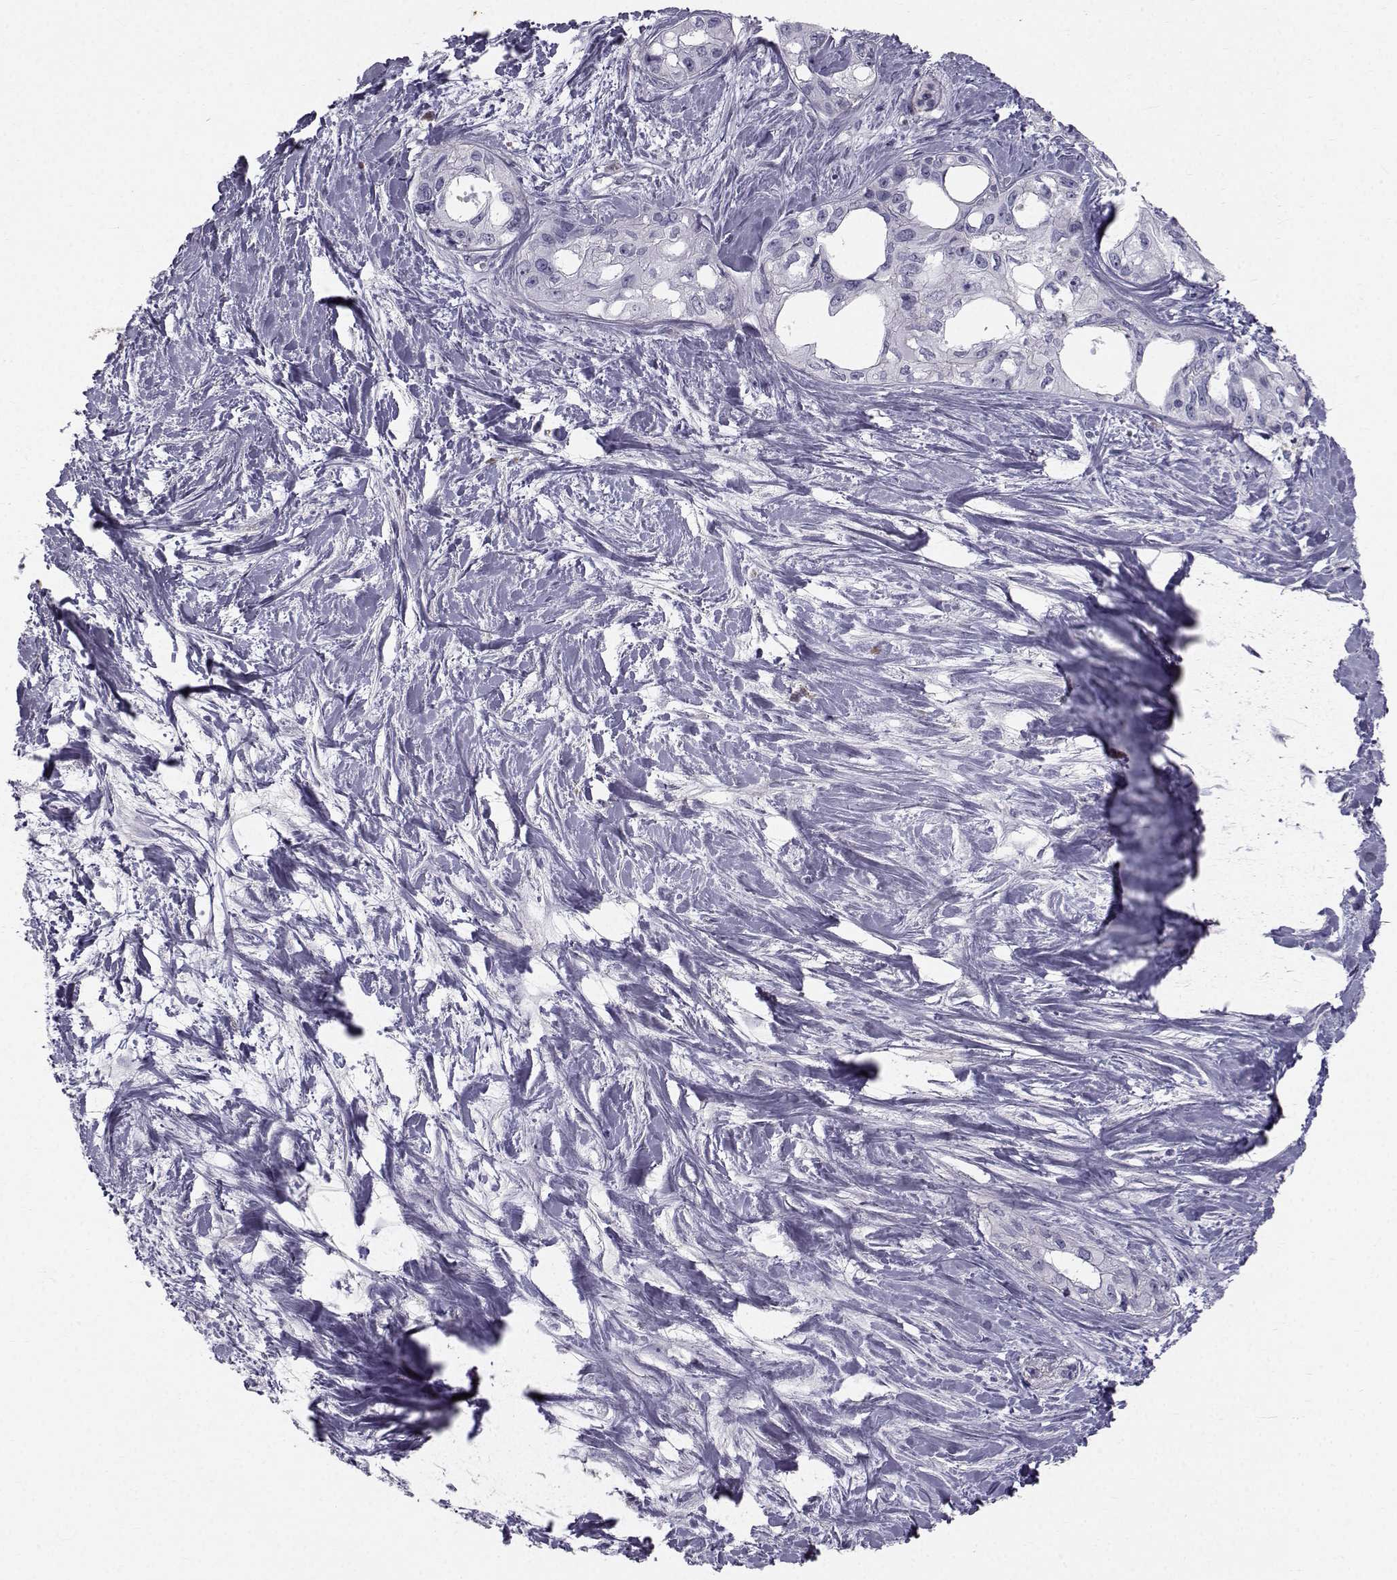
{"staining": {"intensity": "negative", "quantity": "none", "location": "none"}, "tissue": "pancreatic cancer", "cell_type": "Tumor cells", "image_type": "cancer", "snomed": [{"axis": "morphology", "description": "Adenocarcinoma, NOS"}, {"axis": "topography", "description": "Pancreas"}], "caption": "High magnification brightfield microscopy of pancreatic cancer (adenocarcinoma) stained with DAB (3,3'-diaminobenzidine) (brown) and counterstained with hematoxylin (blue): tumor cells show no significant positivity. (DAB immunohistochemistry (IHC), high magnification).", "gene": "SPDYE4", "patient": {"sex": "female", "age": 50}}